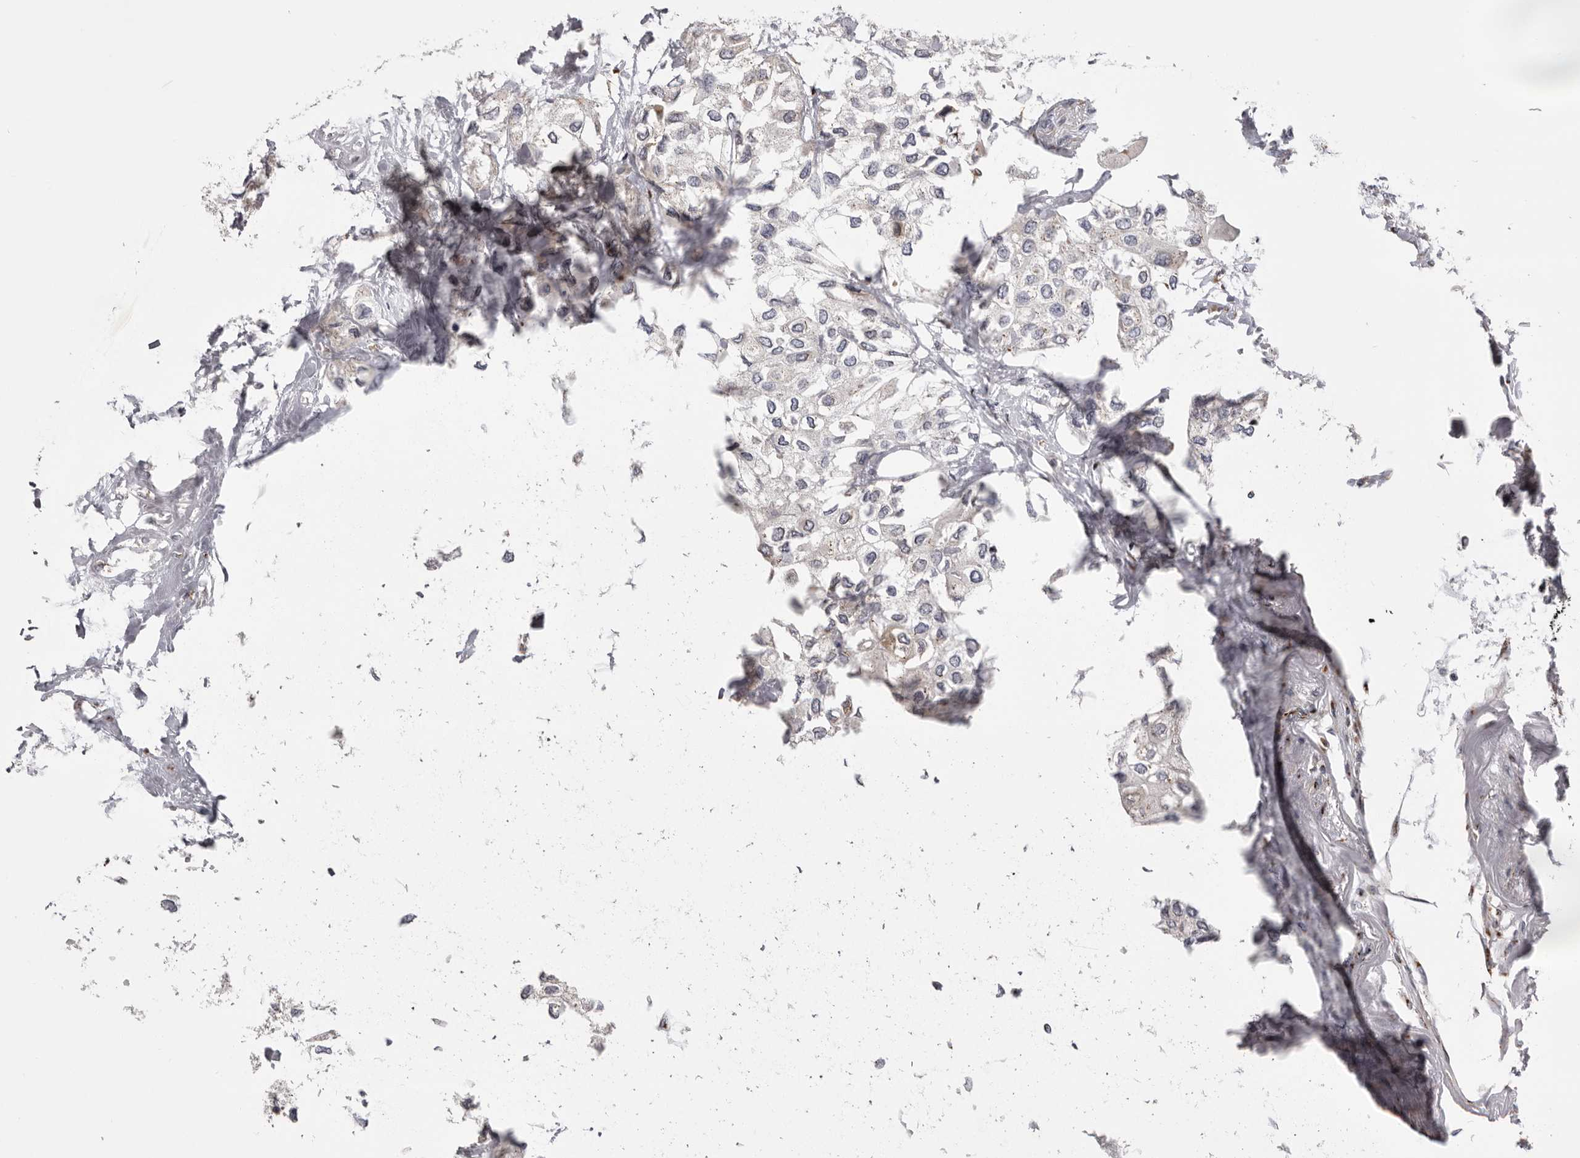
{"staining": {"intensity": "weak", "quantity": "25%-75%", "location": "cytoplasmic/membranous"}, "tissue": "urothelial cancer", "cell_type": "Tumor cells", "image_type": "cancer", "snomed": [{"axis": "morphology", "description": "Urothelial carcinoma, High grade"}, {"axis": "topography", "description": "Urinary bladder"}], "caption": "There is low levels of weak cytoplasmic/membranous expression in tumor cells of urothelial carcinoma (high-grade), as demonstrated by immunohistochemical staining (brown color).", "gene": "WDR47", "patient": {"sex": "male", "age": 64}}